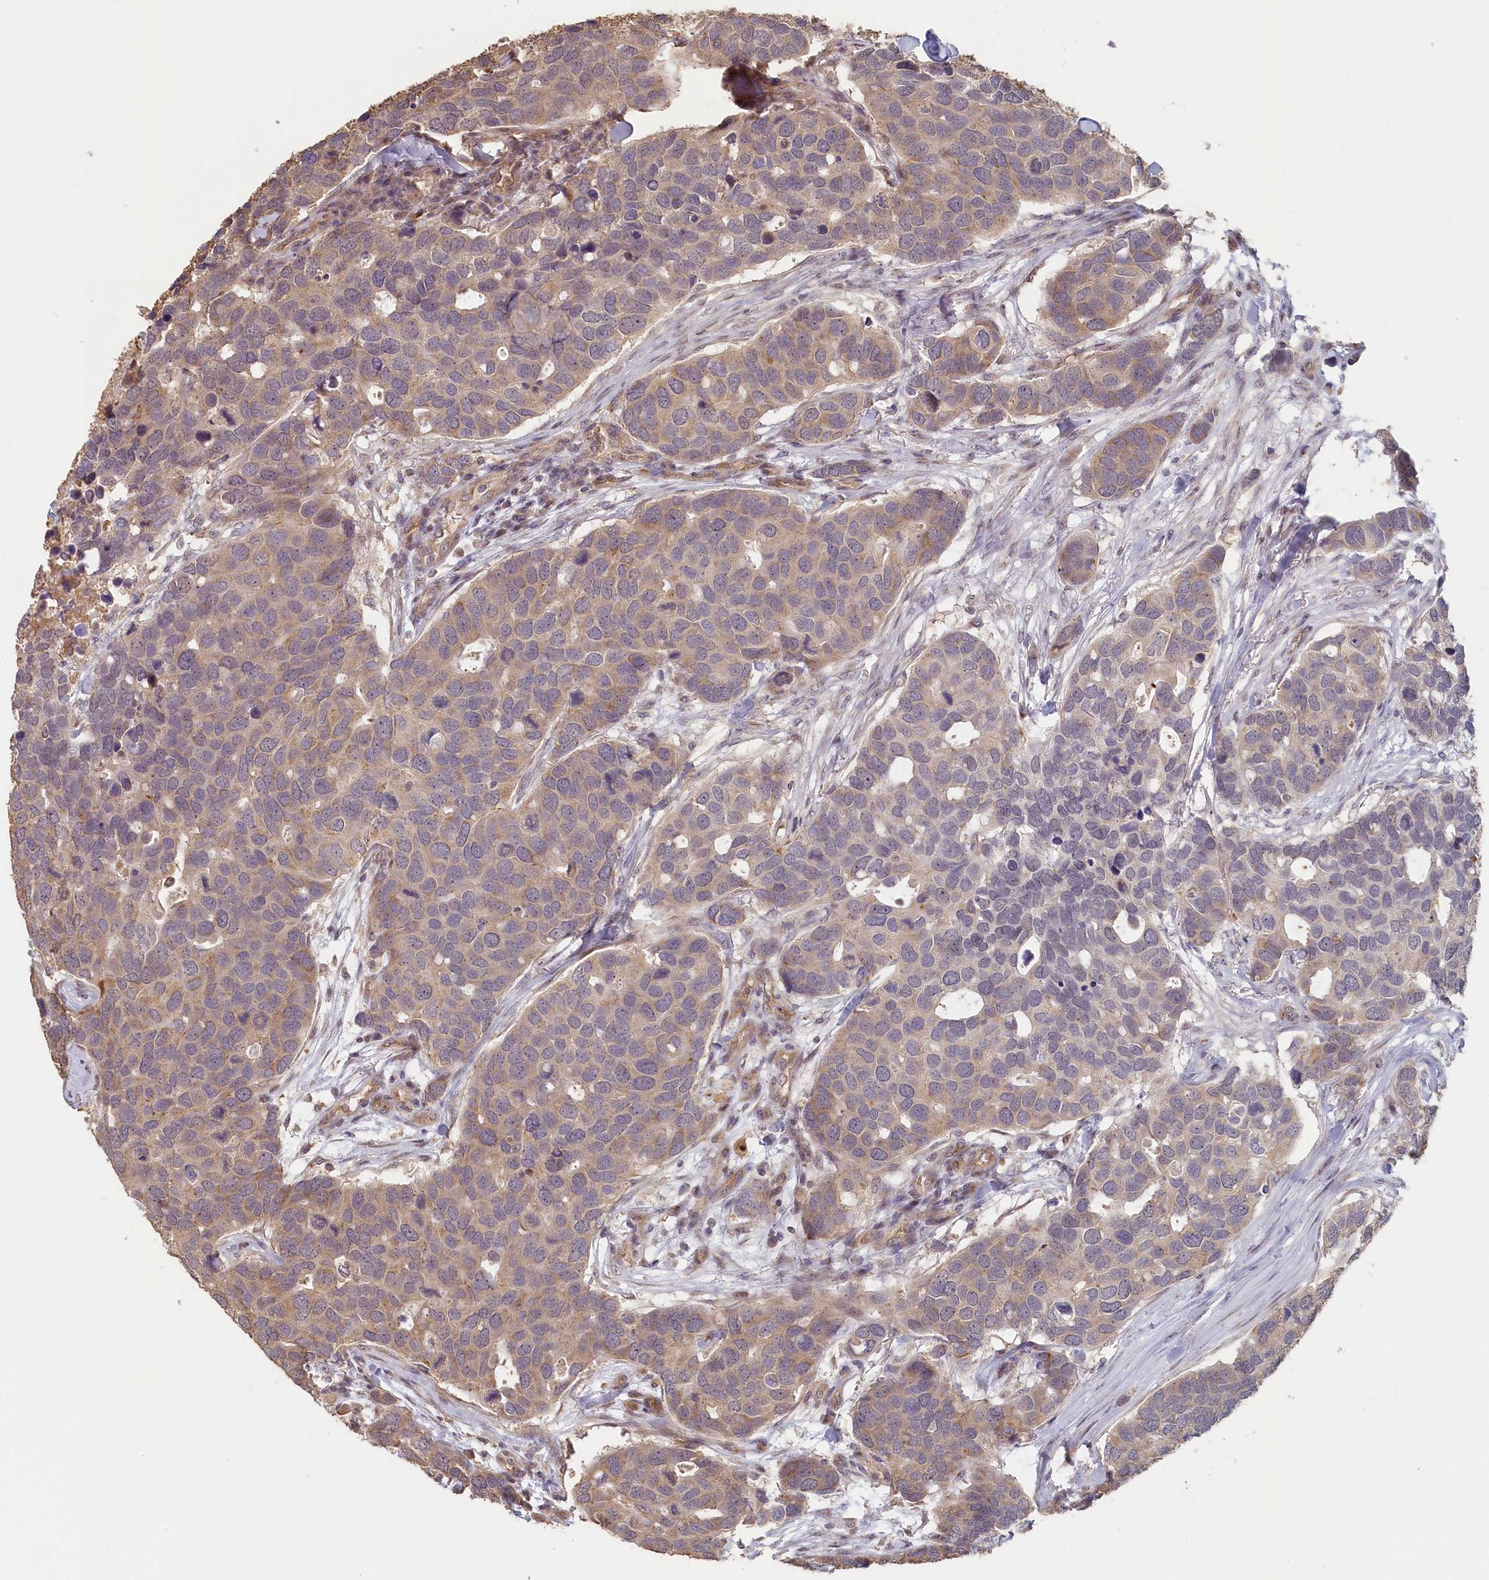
{"staining": {"intensity": "weak", "quantity": "25%-75%", "location": "cytoplasmic/membranous"}, "tissue": "breast cancer", "cell_type": "Tumor cells", "image_type": "cancer", "snomed": [{"axis": "morphology", "description": "Duct carcinoma"}, {"axis": "topography", "description": "Breast"}], "caption": "A high-resolution histopathology image shows immunohistochemistry (IHC) staining of breast invasive ductal carcinoma, which displays weak cytoplasmic/membranous positivity in approximately 25%-75% of tumor cells.", "gene": "STX16", "patient": {"sex": "female", "age": 83}}